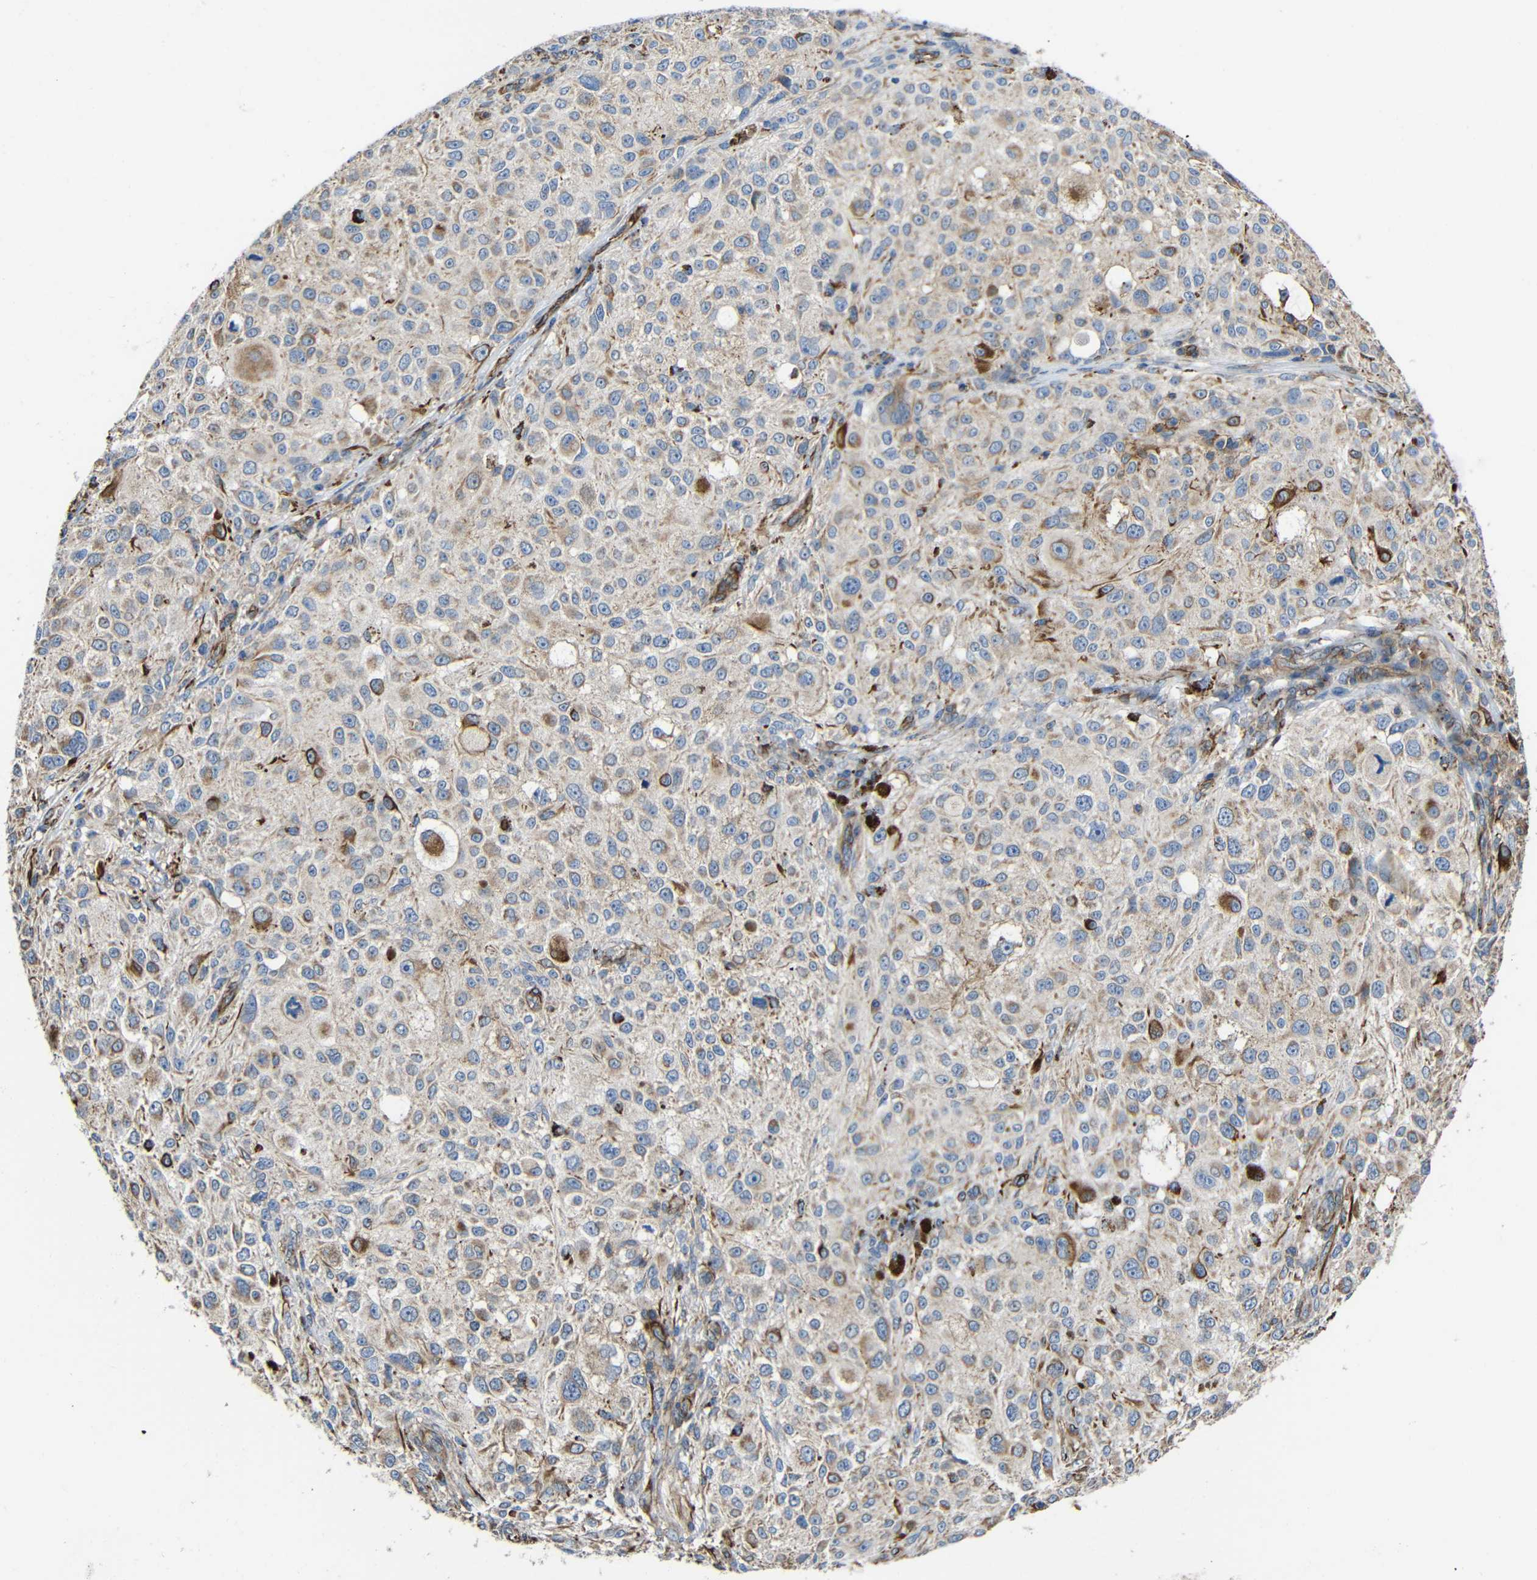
{"staining": {"intensity": "moderate", "quantity": "25%-75%", "location": "cytoplasmic/membranous"}, "tissue": "melanoma", "cell_type": "Tumor cells", "image_type": "cancer", "snomed": [{"axis": "morphology", "description": "Necrosis, NOS"}, {"axis": "morphology", "description": "Malignant melanoma, NOS"}, {"axis": "topography", "description": "Skin"}], "caption": "High-power microscopy captured an immunohistochemistry (IHC) image of melanoma, revealing moderate cytoplasmic/membranous positivity in about 25%-75% of tumor cells. (DAB = brown stain, brightfield microscopy at high magnification).", "gene": "IGSF10", "patient": {"sex": "female", "age": 87}}